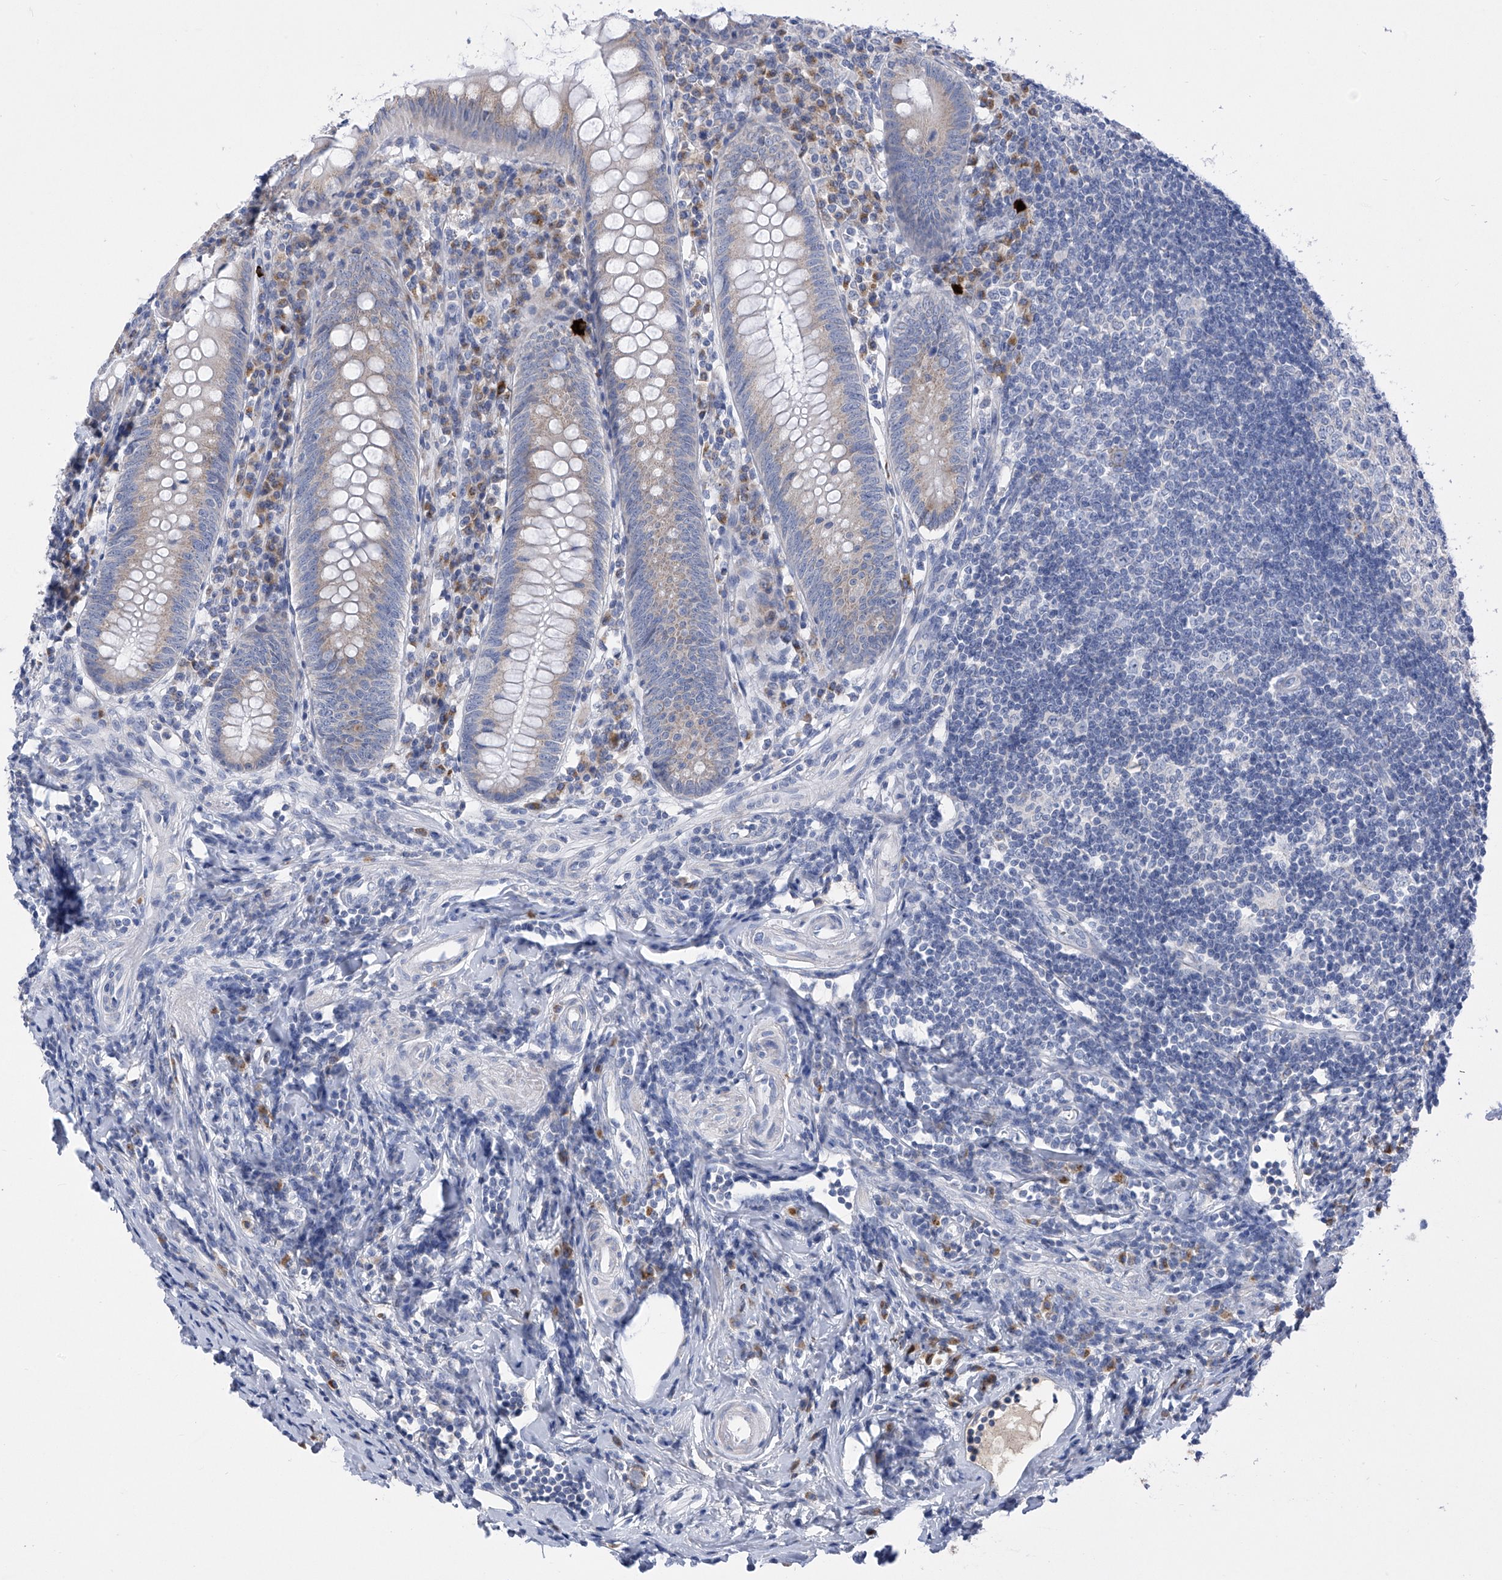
{"staining": {"intensity": "weak", "quantity": "25%-75%", "location": "cytoplasmic/membranous"}, "tissue": "appendix", "cell_type": "Glandular cells", "image_type": "normal", "snomed": [{"axis": "morphology", "description": "Normal tissue, NOS"}, {"axis": "topography", "description": "Appendix"}], "caption": "Immunohistochemistry (IHC) photomicrograph of normal appendix: appendix stained using immunohistochemistry reveals low levels of weak protein expression localized specifically in the cytoplasmic/membranous of glandular cells, appearing as a cytoplasmic/membranous brown color.", "gene": "SLCO4A1", "patient": {"sex": "female", "age": 54}}